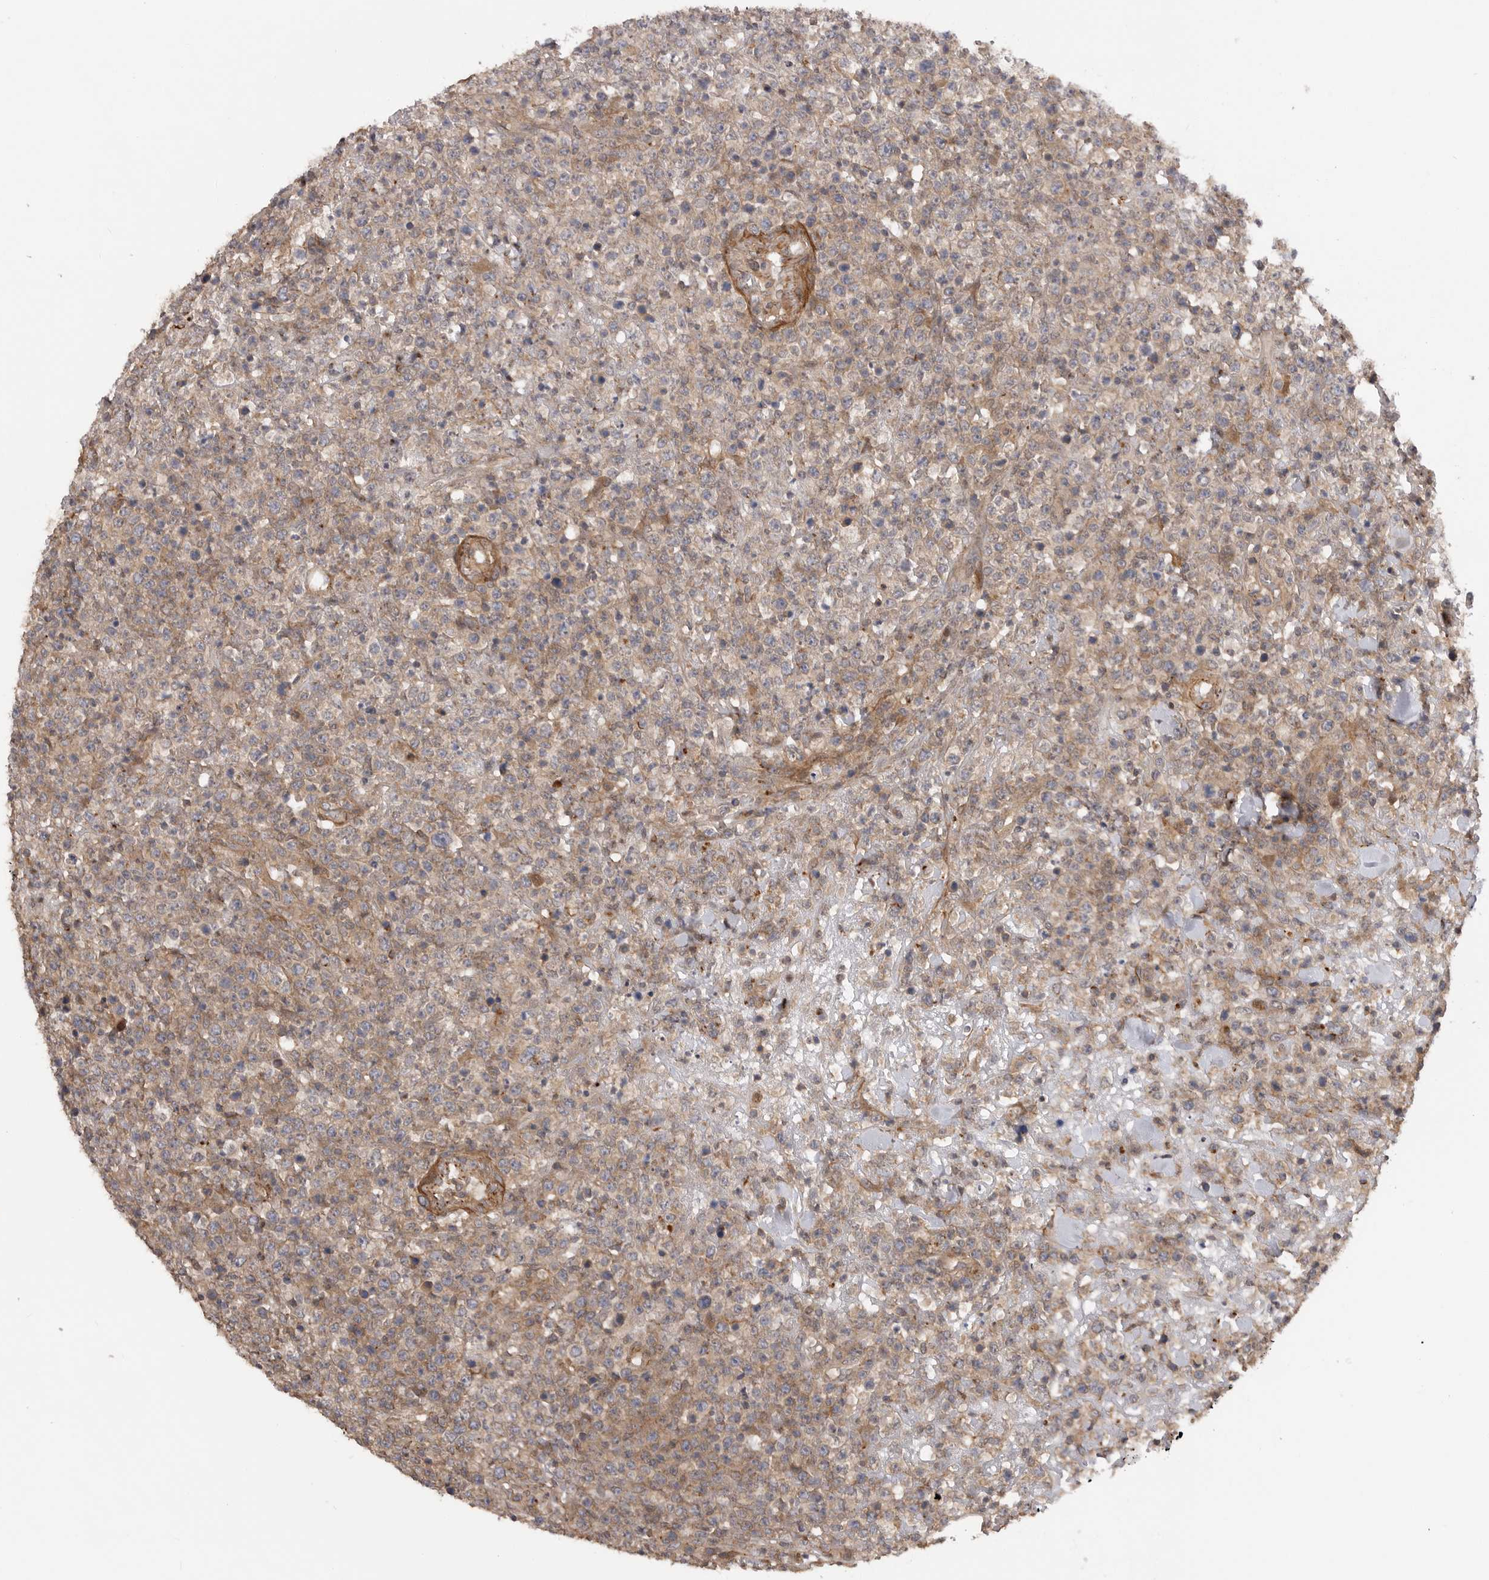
{"staining": {"intensity": "weak", "quantity": "25%-75%", "location": "cytoplasmic/membranous"}, "tissue": "lymphoma", "cell_type": "Tumor cells", "image_type": "cancer", "snomed": [{"axis": "morphology", "description": "Malignant lymphoma, non-Hodgkin's type, High grade"}, {"axis": "topography", "description": "Colon"}], "caption": "Protein staining exhibits weak cytoplasmic/membranous expression in about 25%-75% of tumor cells in malignant lymphoma, non-Hodgkin's type (high-grade).", "gene": "TRIM56", "patient": {"sex": "female", "age": 53}}